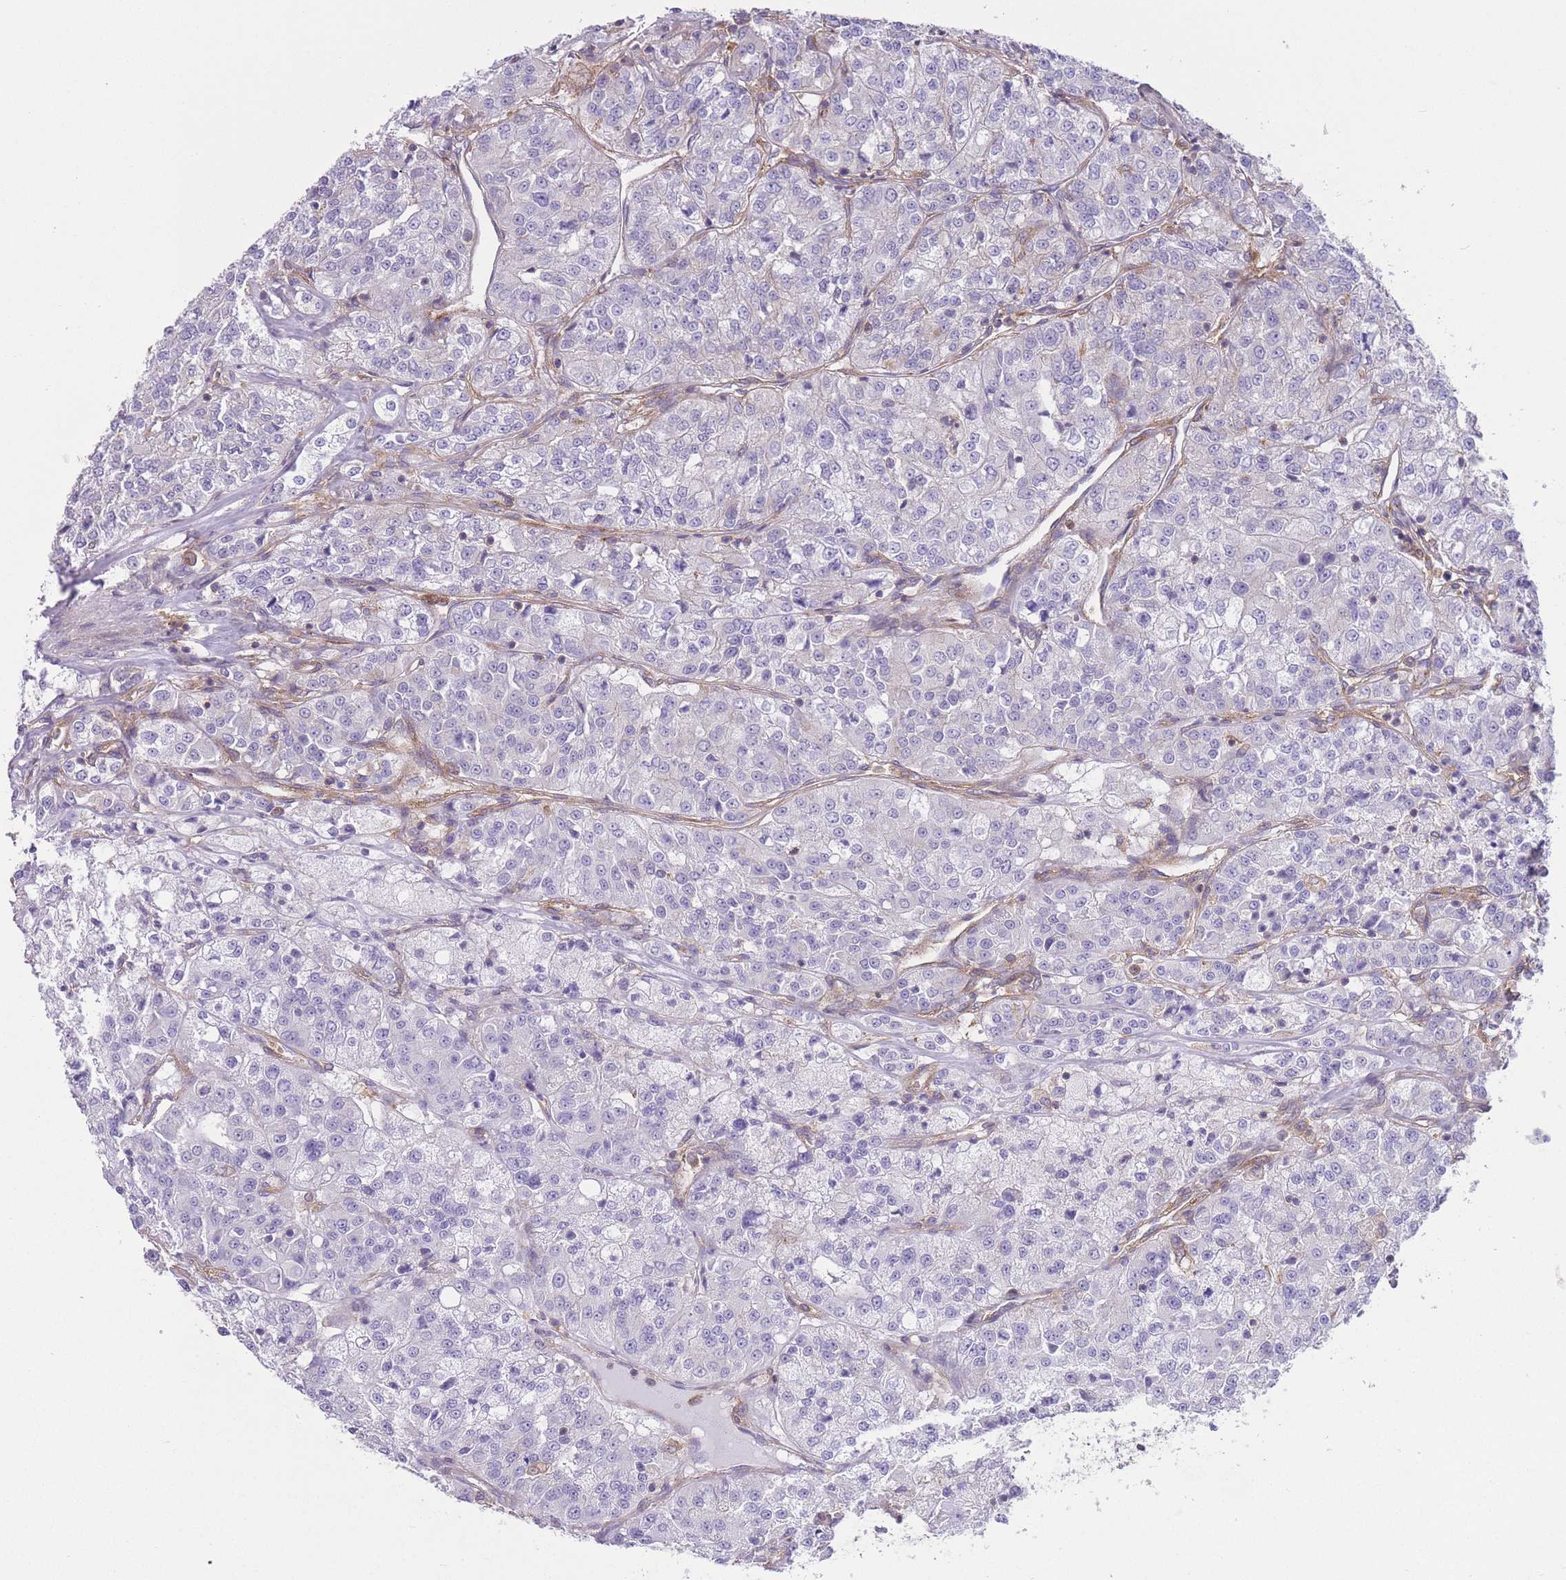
{"staining": {"intensity": "negative", "quantity": "none", "location": "none"}, "tissue": "renal cancer", "cell_type": "Tumor cells", "image_type": "cancer", "snomed": [{"axis": "morphology", "description": "Adenocarcinoma, NOS"}, {"axis": "topography", "description": "Kidney"}], "caption": "The histopathology image shows no staining of tumor cells in renal cancer (adenocarcinoma). Brightfield microscopy of immunohistochemistry (IHC) stained with DAB (brown) and hematoxylin (blue), captured at high magnification.", "gene": "PRKAR1A", "patient": {"sex": "female", "age": 63}}